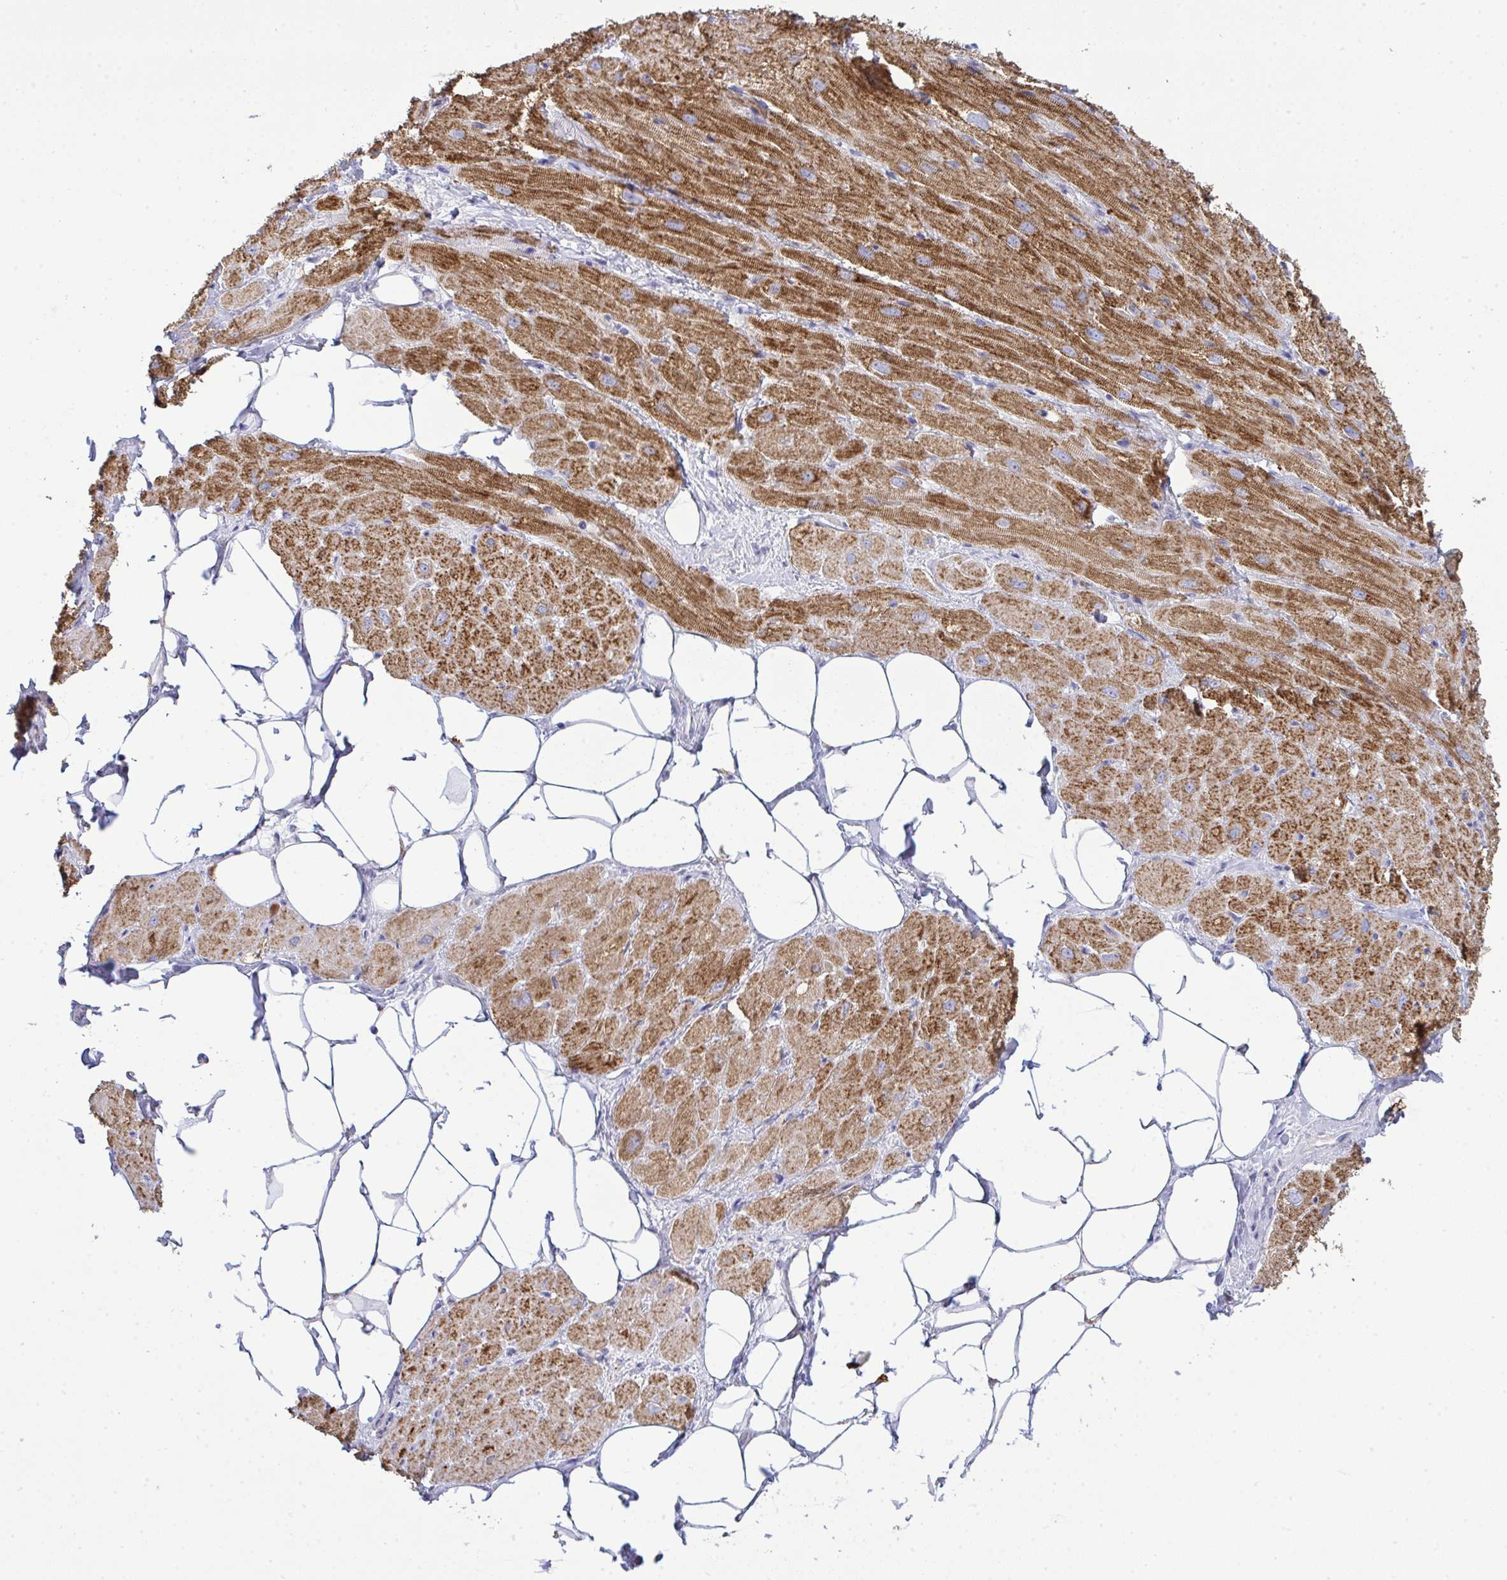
{"staining": {"intensity": "strong", "quantity": ">75%", "location": "cytoplasmic/membranous"}, "tissue": "heart muscle", "cell_type": "Cardiomyocytes", "image_type": "normal", "snomed": [{"axis": "morphology", "description": "Normal tissue, NOS"}, {"axis": "topography", "description": "Heart"}], "caption": "Heart muscle was stained to show a protein in brown. There is high levels of strong cytoplasmic/membranous positivity in about >75% of cardiomyocytes. (Brightfield microscopy of DAB IHC at high magnification).", "gene": "NDUFA7", "patient": {"sex": "male", "age": 62}}